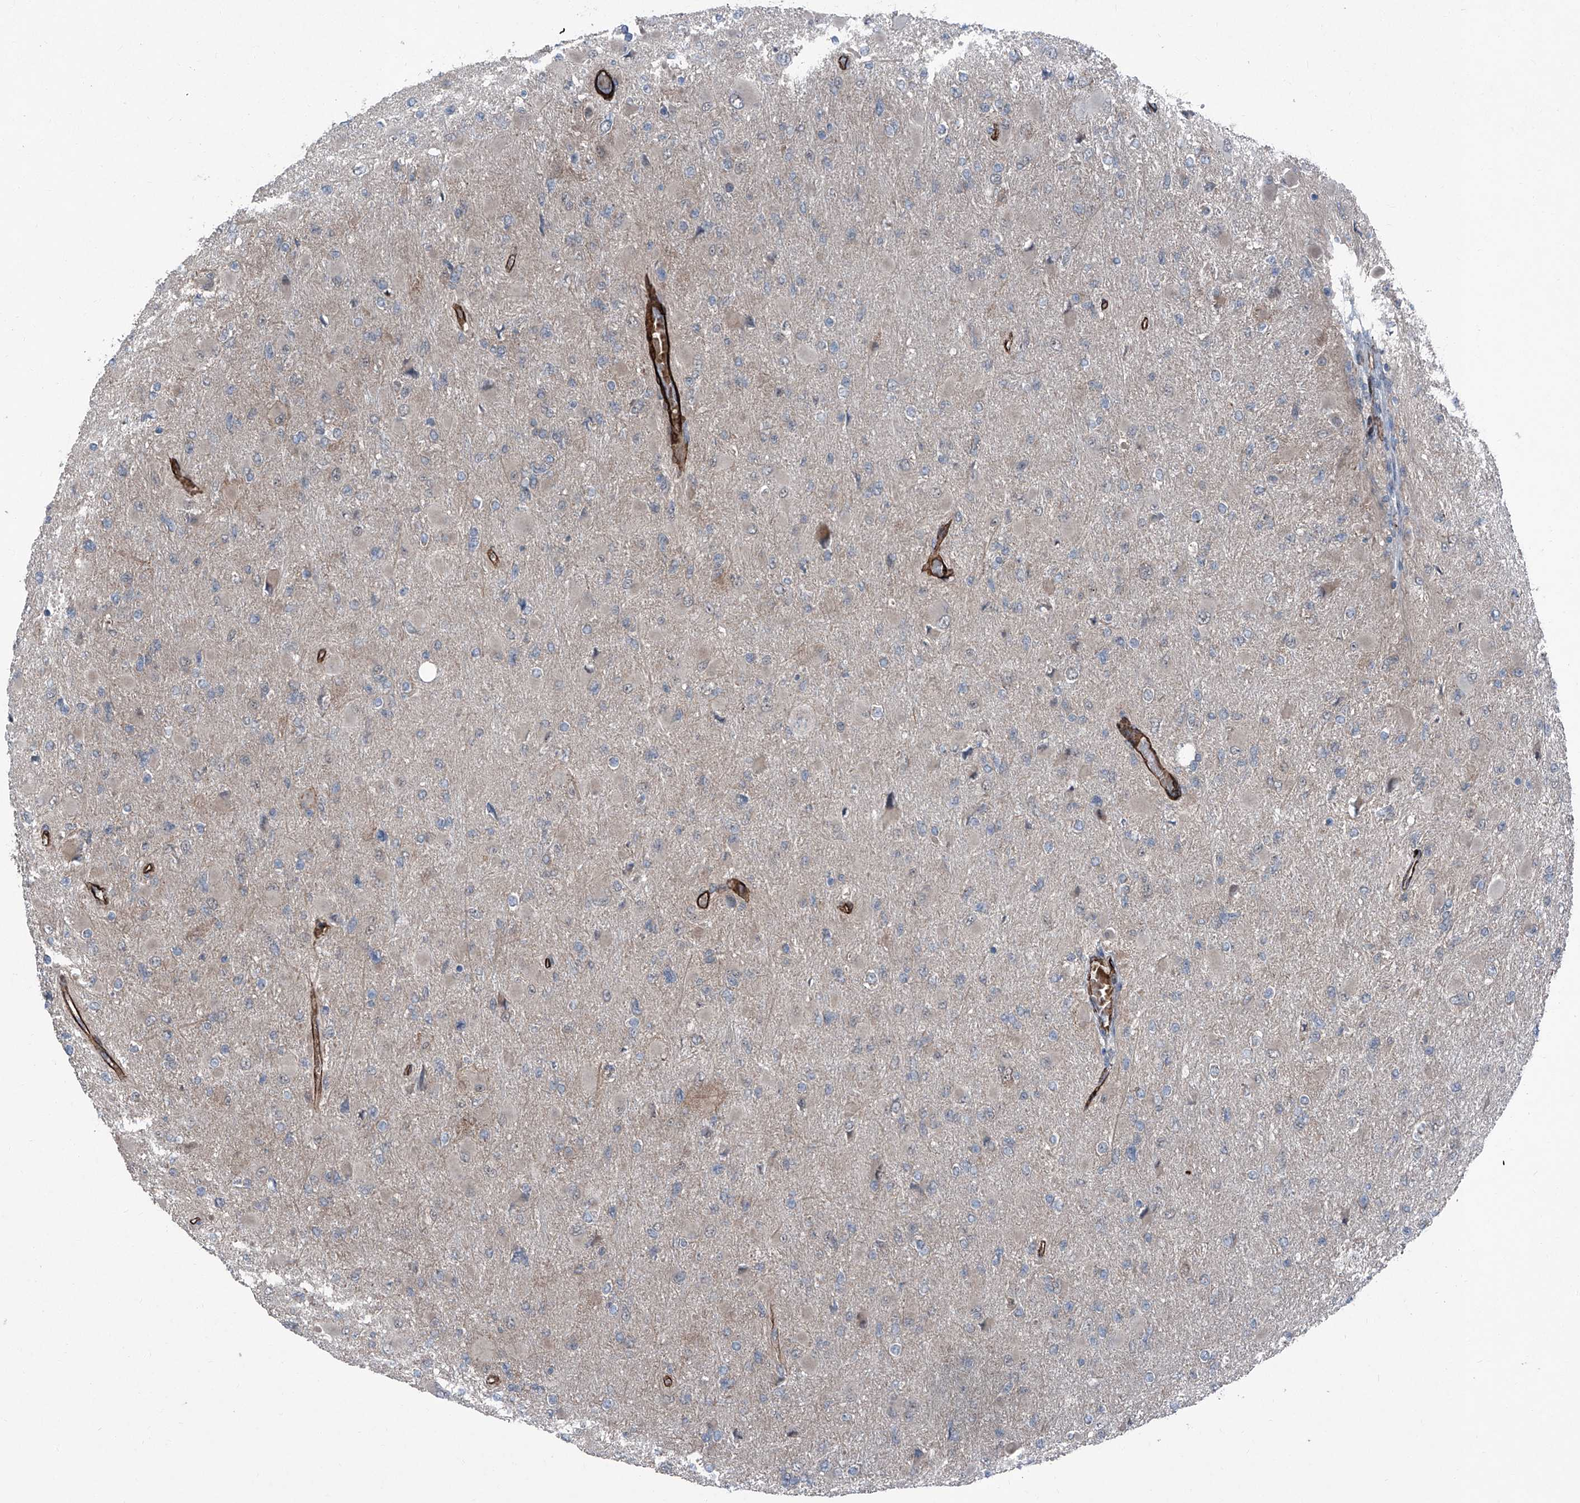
{"staining": {"intensity": "negative", "quantity": "none", "location": "none"}, "tissue": "glioma", "cell_type": "Tumor cells", "image_type": "cancer", "snomed": [{"axis": "morphology", "description": "Glioma, malignant, High grade"}, {"axis": "topography", "description": "Cerebral cortex"}], "caption": "Immunohistochemical staining of high-grade glioma (malignant) shows no significant positivity in tumor cells.", "gene": "COA7", "patient": {"sex": "female", "age": 36}}